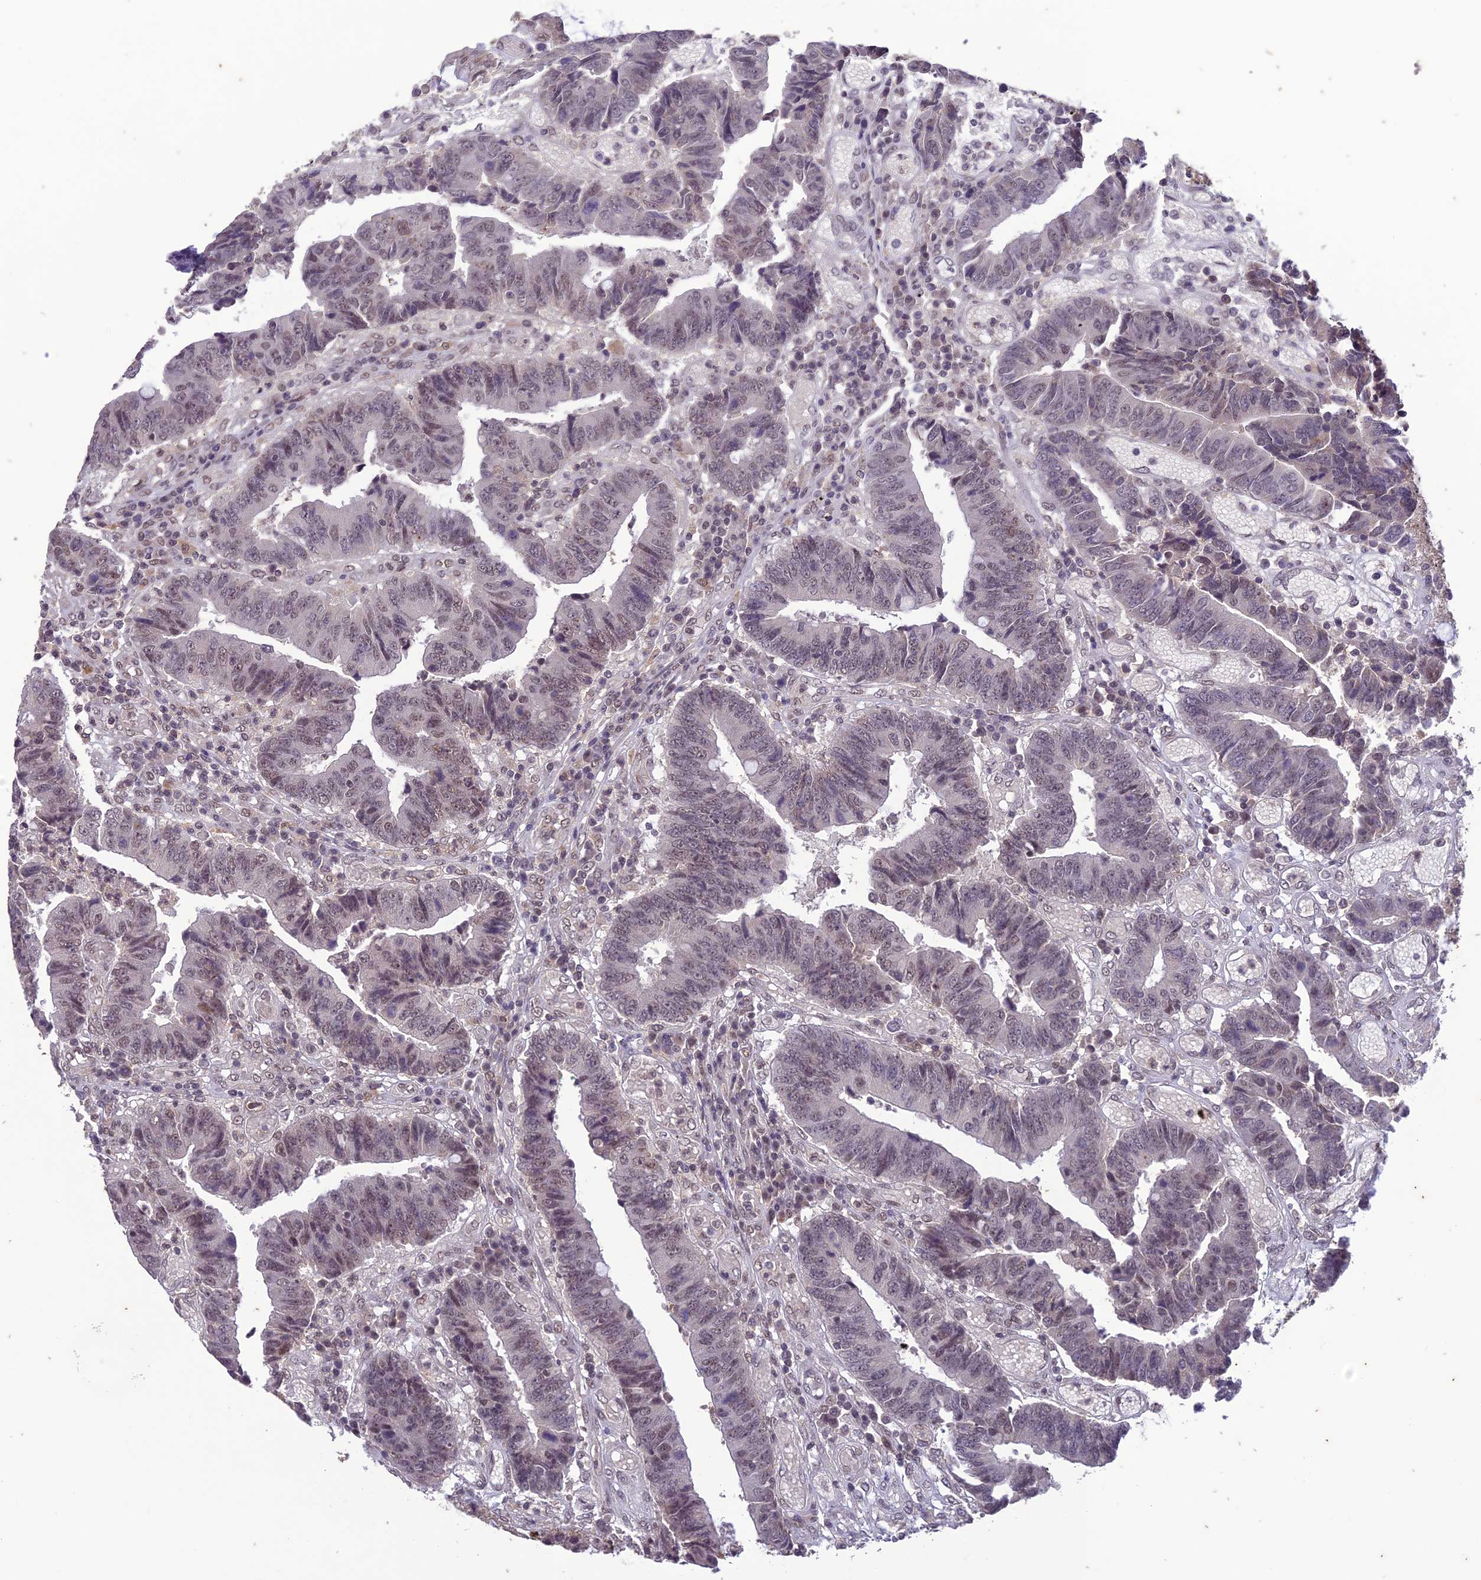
{"staining": {"intensity": "weak", "quantity": "25%-75%", "location": "nuclear"}, "tissue": "colorectal cancer", "cell_type": "Tumor cells", "image_type": "cancer", "snomed": [{"axis": "morphology", "description": "Adenocarcinoma, NOS"}, {"axis": "topography", "description": "Rectum"}], "caption": "Protein expression analysis of colorectal cancer (adenocarcinoma) displays weak nuclear expression in approximately 25%-75% of tumor cells. Immunohistochemistry (ihc) stains the protein of interest in brown and the nuclei are stained blue.", "gene": "POP4", "patient": {"sex": "male", "age": 84}}